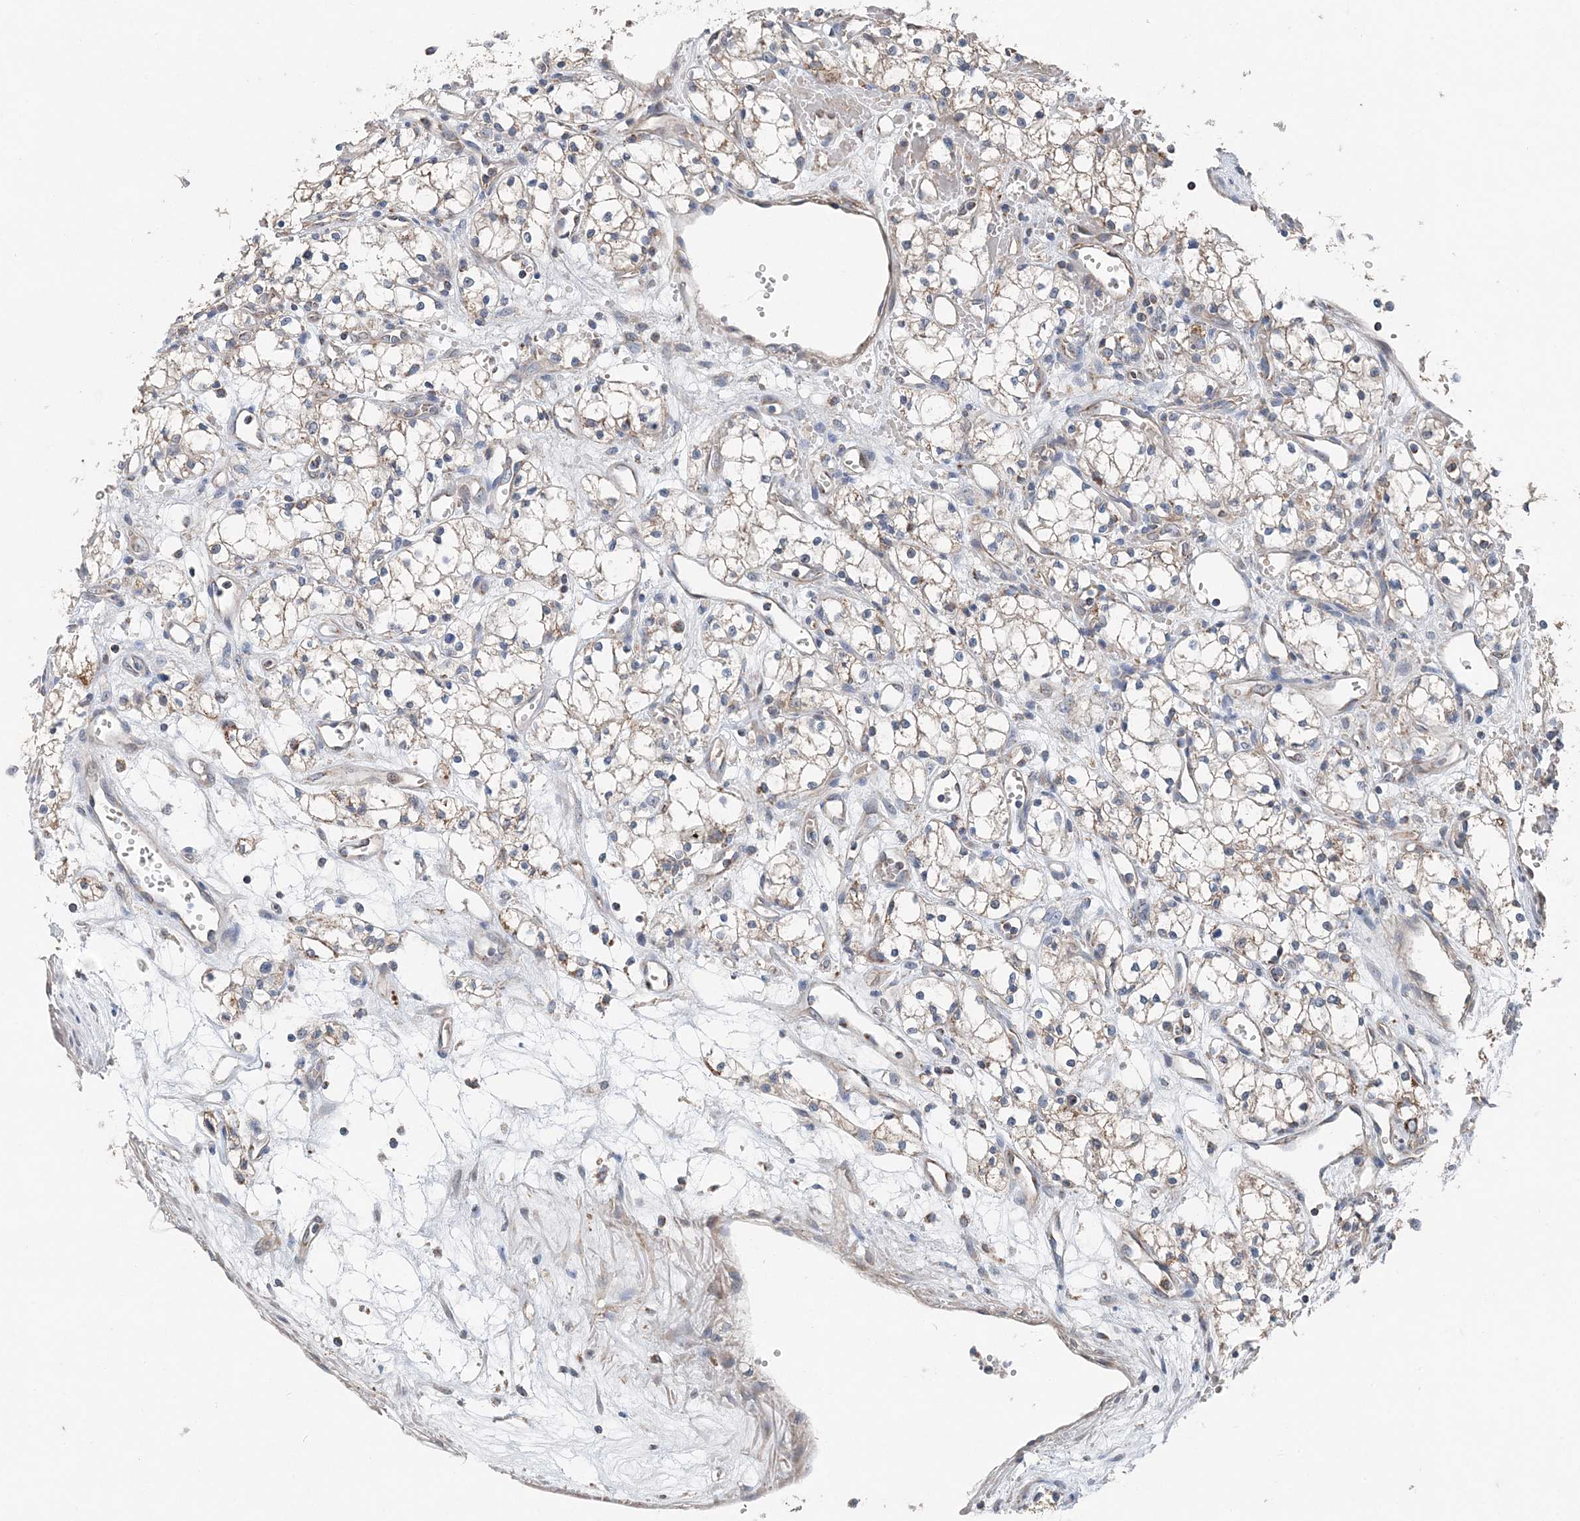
{"staining": {"intensity": "weak", "quantity": "<25%", "location": "cytoplasmic/membranous"}, "tissue": "renal cancer", "cell_type": "Tumor cells", "image_type": "cancer", "snomed": [{"axis": "morphology", "description": "Adenocarcinoma, NOS"}, {"axis": "topography", "description": "Kidney"}], "caption": "Tumor cells are negative for brown protein staining in renal cancer (adenocarcinoma).", "gene": "SPRY2", "patient": {"sex": "male", "age": 59}}